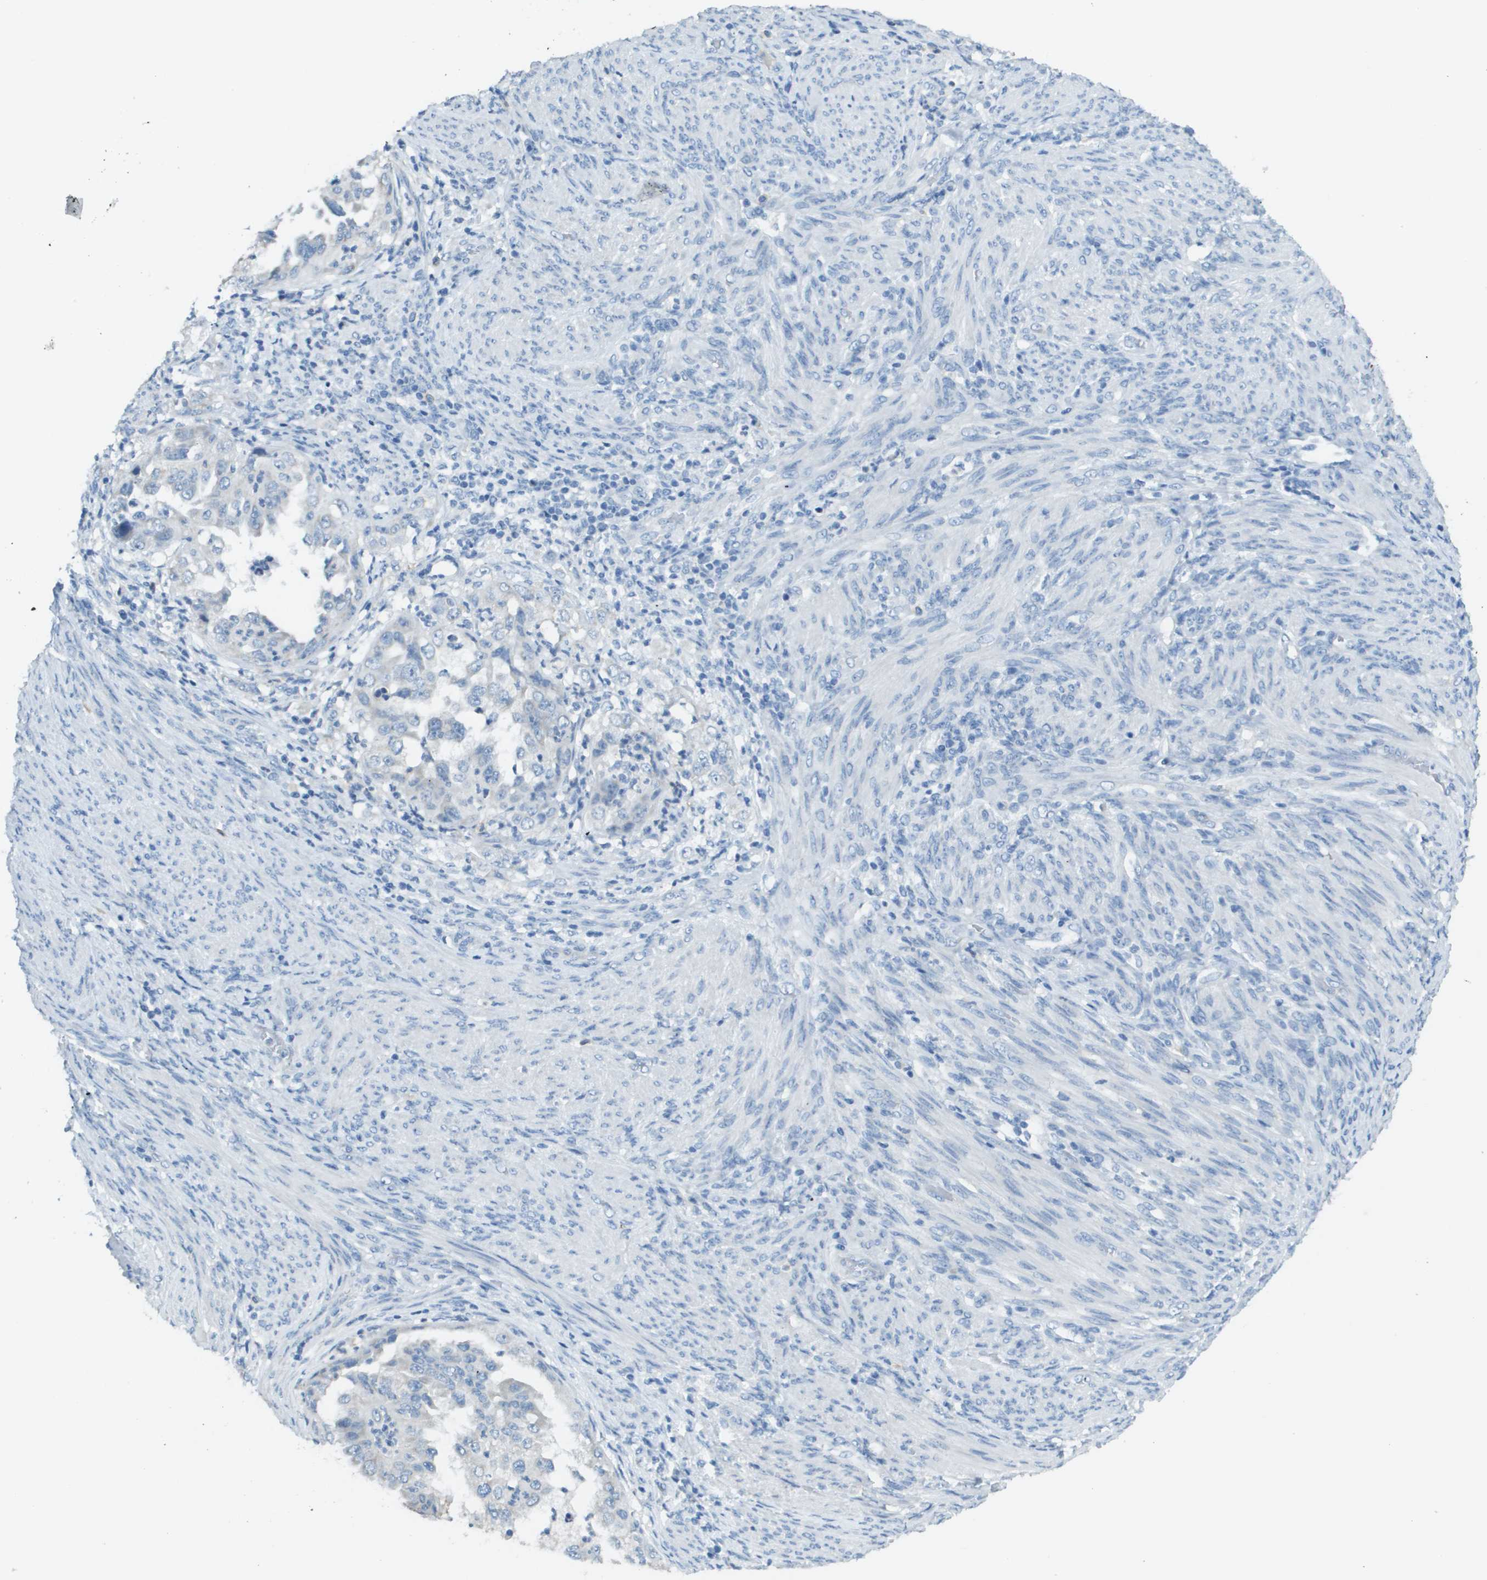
{"staining": {"intensity": "negative", "quantity": "none", "location": "none"}, "tissue": "endometrial cancer", "cell_type": "Tumor cells", "image_type": "cancer", "snomed": [{"axis": "morphology", "description": "Adenocarcinoma, NOS"}, {"axis": "topography", "description": "Endometrium"}], "caption": "IHC of endometrial cancer demonstrates no positivity in tumor cells.", "gene": "PTGDR2", "patient": {"sex": "female", "age": 85}}